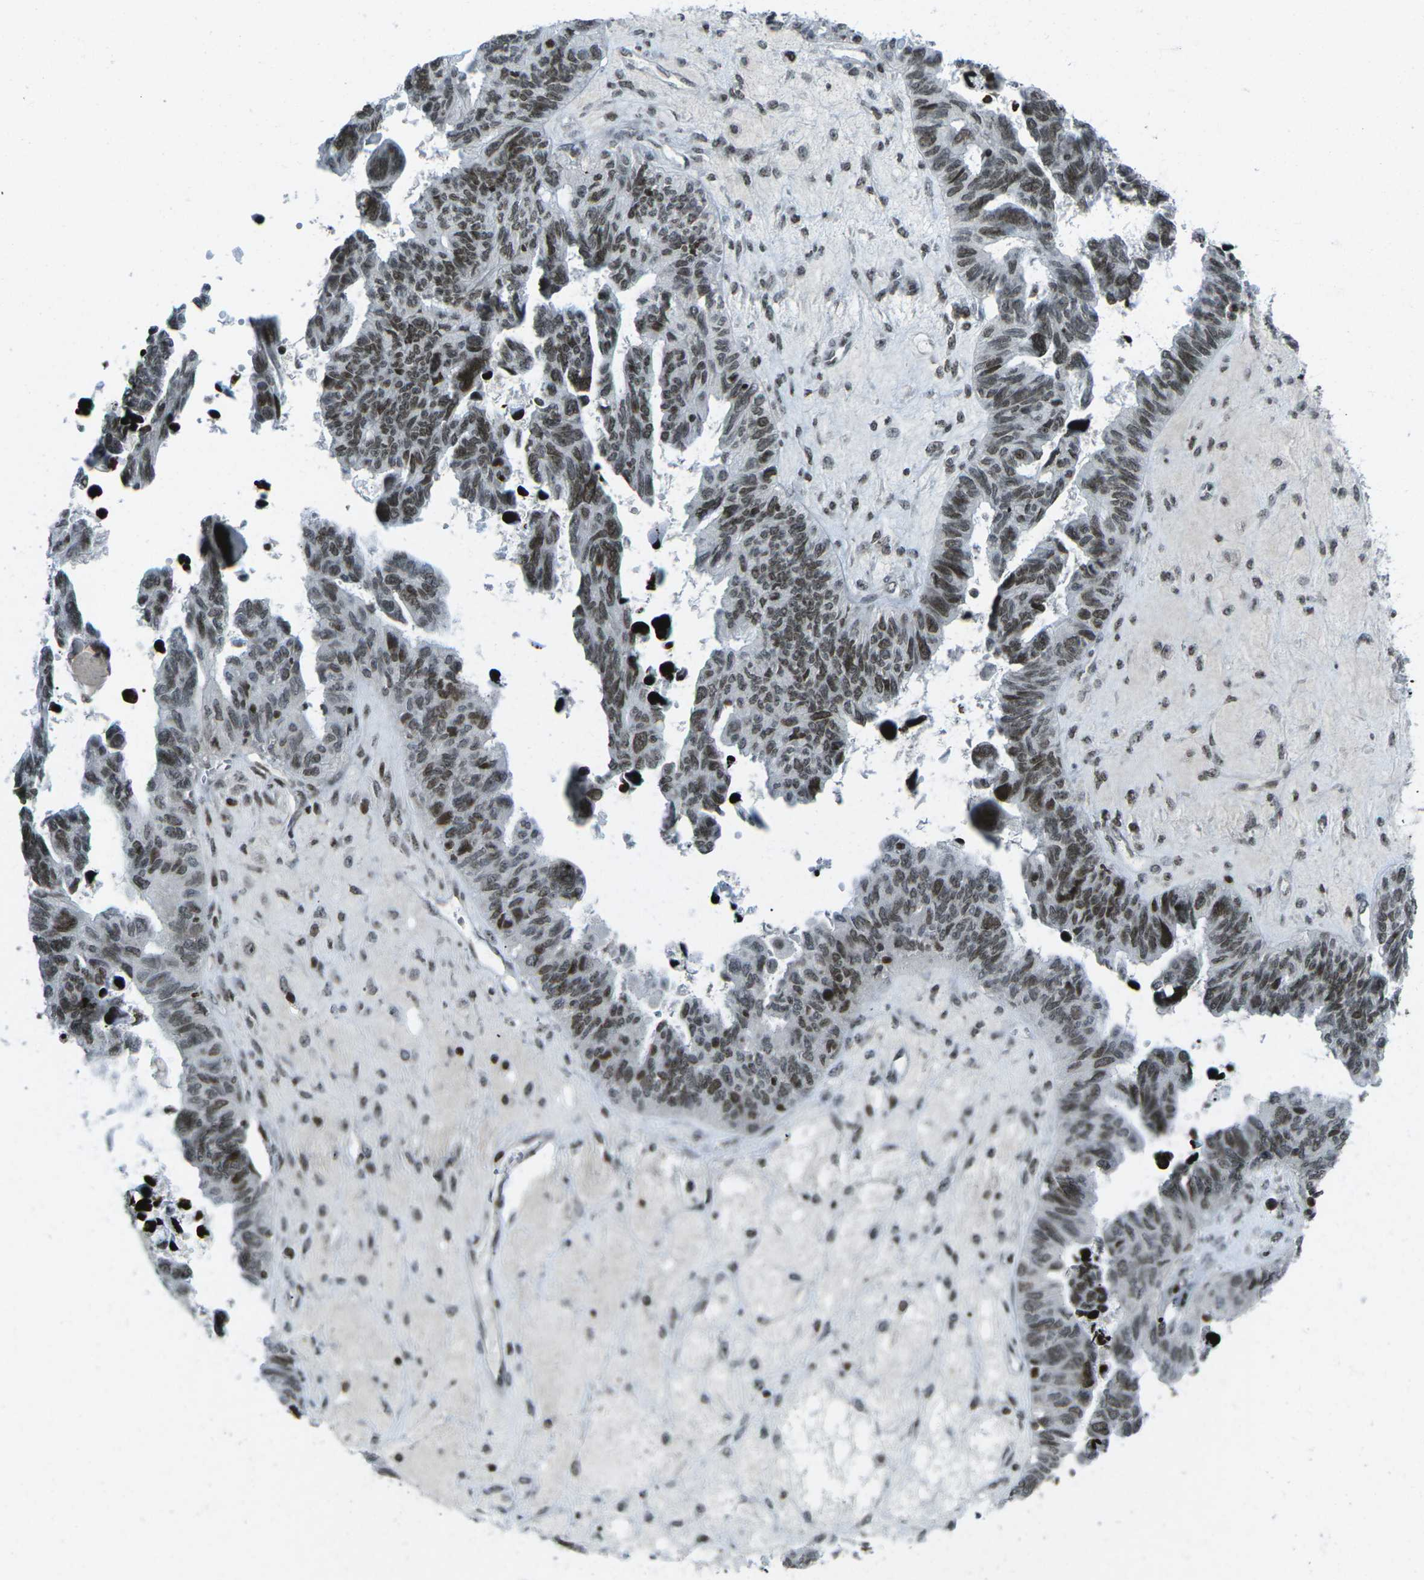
{"staining": {"intensity": "moderate", "quantity": ">75%", "location": "nuclear"}, "tissue": "ovarian cancer", "cell_type": "Tumor cells", "image_type": "cancer", "snomed": [{"axis": "morphology", "description": "Cystadenocarcinoma, serous, NOS"}, {"axis": "topography", "description": "Ovary"}], "caption": "Immunohistochemical staining of ovarian serous cystadenocarcinoma displays medium levels of moderate nuclear protein expression in about >75% of tumor cells.", "gene": "EME1", "patient": {"sex": "female", "age": 79}}